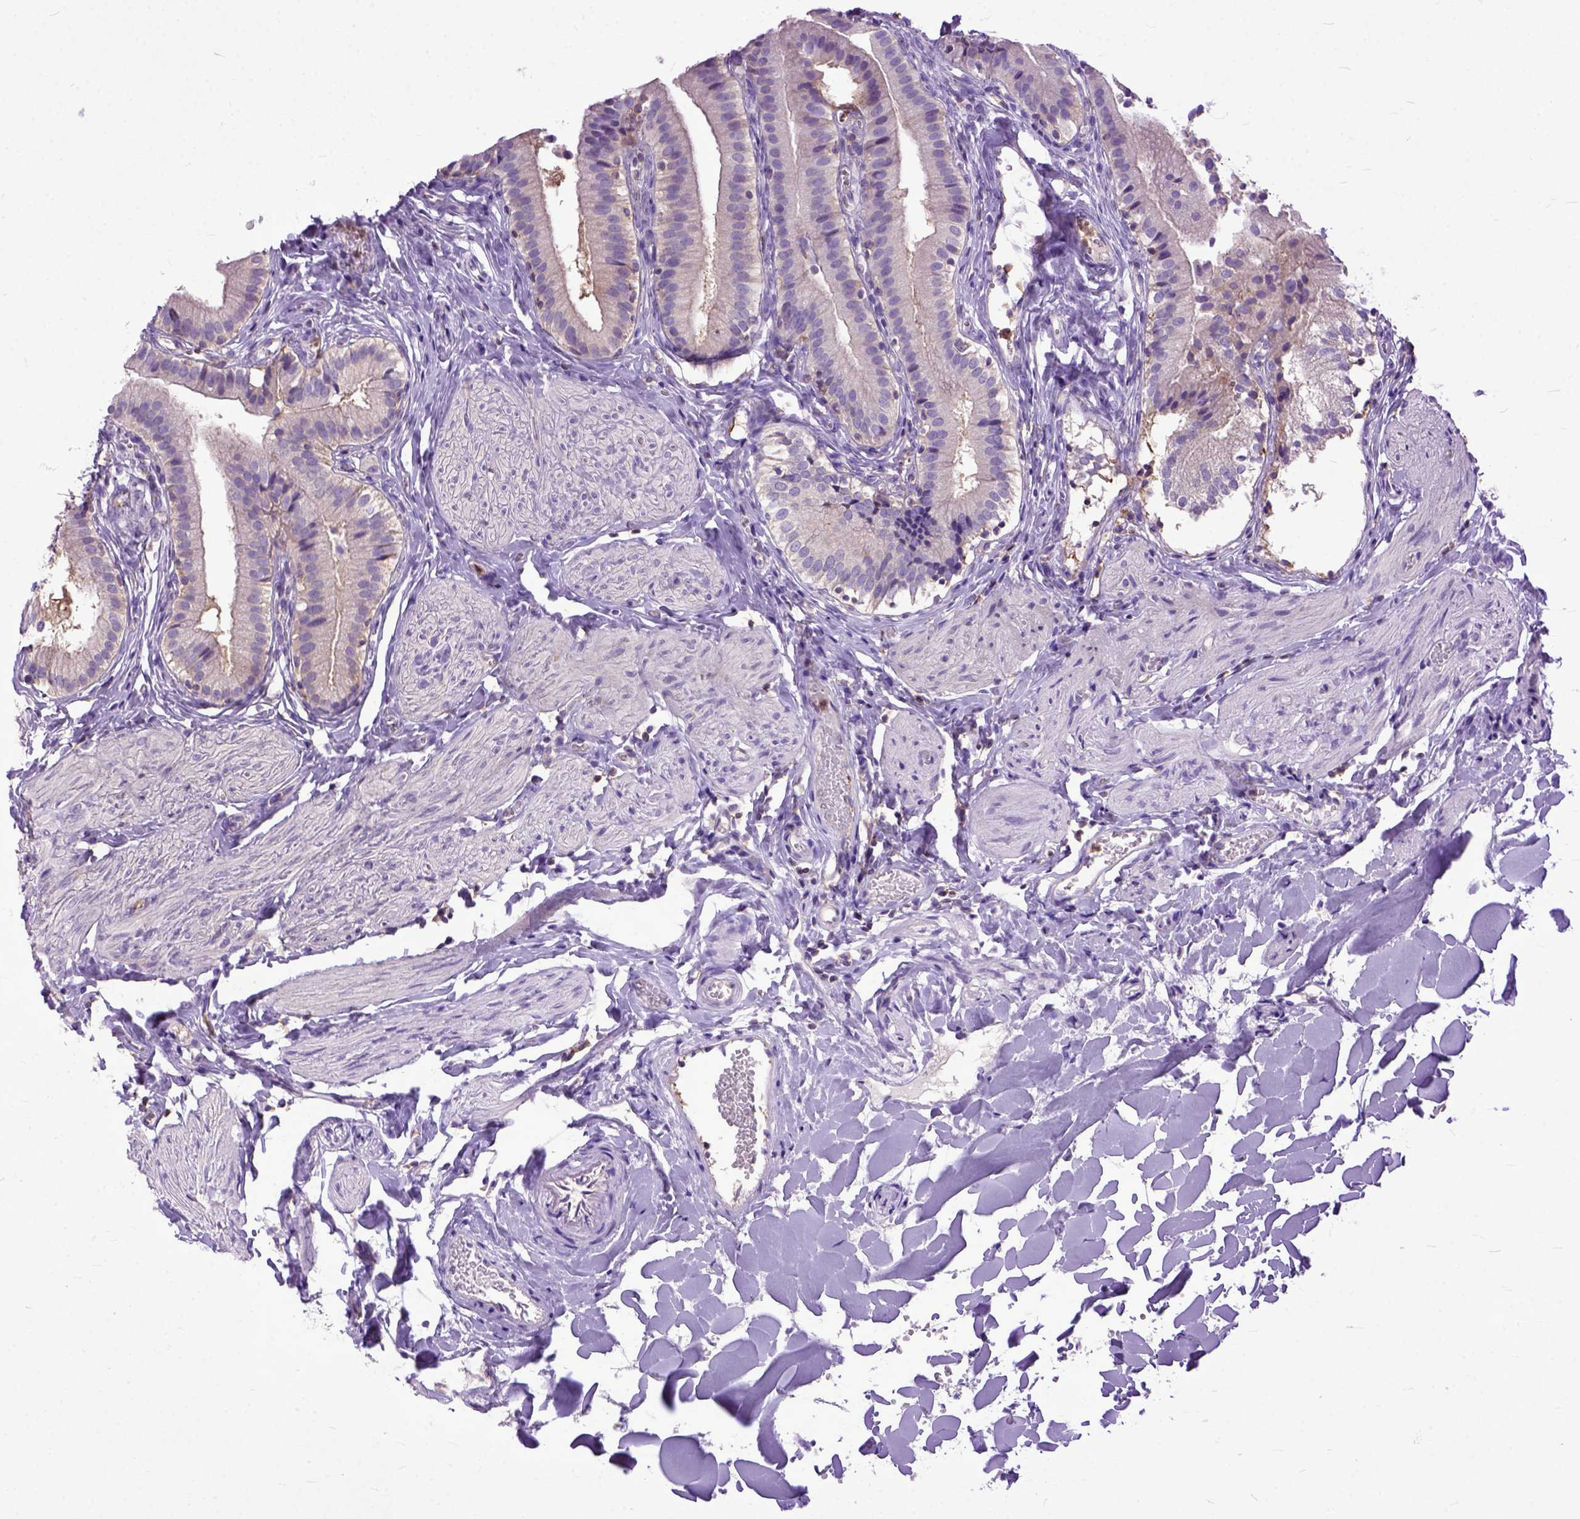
{"staining": {"intensity": "moderate", "quantity": "<25%", "location": "cytoplasmic/membranous"}, "tissue": "gallbladder", "cell_type": "Glandular cells", "image_type": "normal", "snomed": [{"axis": "morphology", "description": "Normal tissue, NOS"}, {"axis": "topography", "description": "Gallbladder"}], "caption": "A micrograph showing moderate cytoplasmic/membranous positivity in approximately <25% of glandular cells in unremarkable gallbladder, as visualized by brown immunohistochemical staining.", "gene": "NAMPT", "patient": {"sex": "female", "age": 47}}